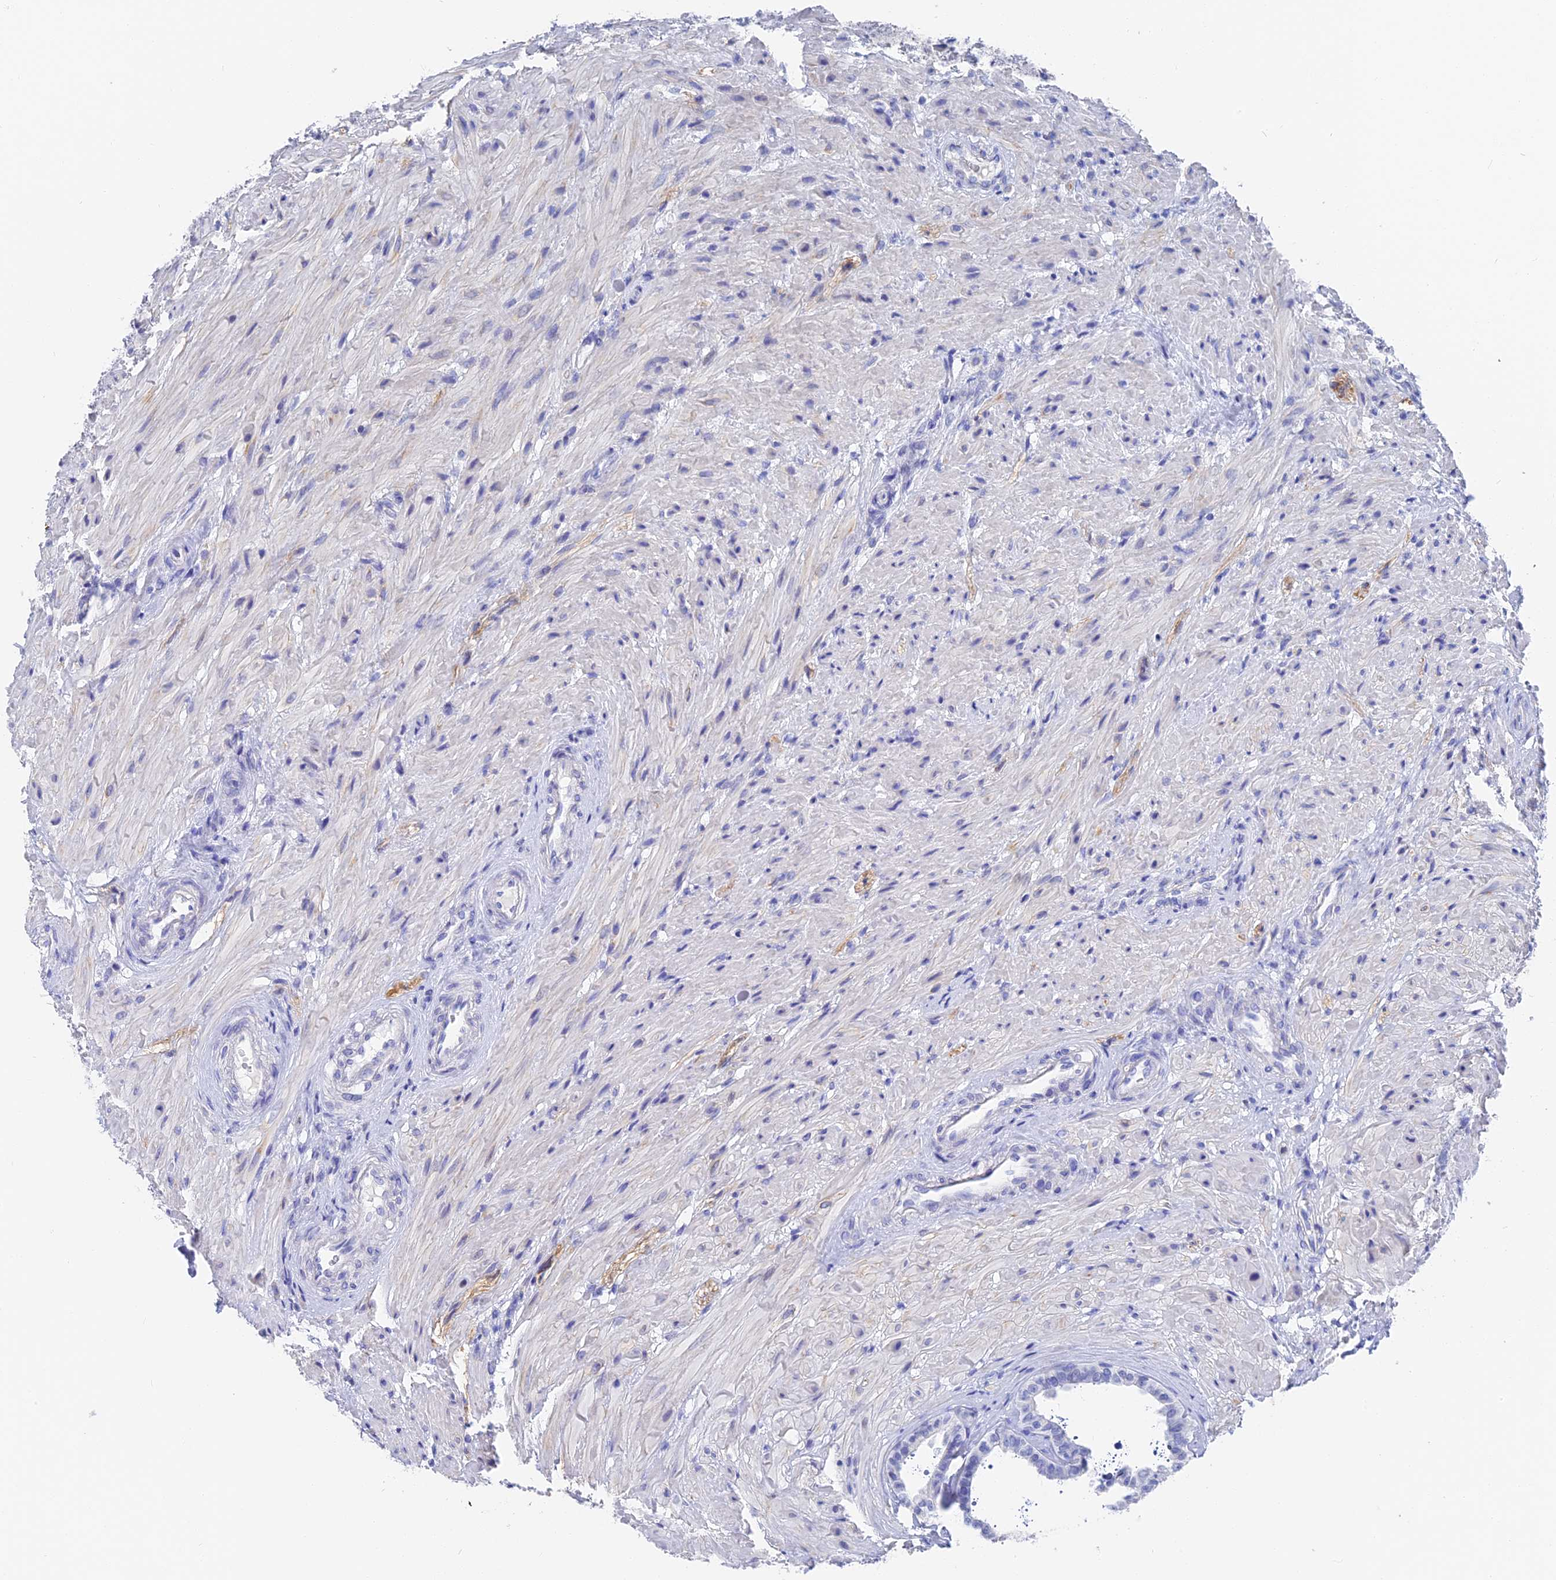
{"staining": {"intensity": "weak", "quantity": "<25%", "location": "nuclear"}, "tissue": "seminal vesicle", "cell_type": "Glandular cells", "image_type": "normal", "snomed": [{"axis": "morphology", "description": "Normal tissue, NOS"}, {"axis": "topography", "description": "Seminal veicle"}, {"axis": "topography", "description": "Peripheral nerve tissue"}], "caption": "A high-resolution micrograph shows immunohistochemistry (IHC) staining of normal seminal vesicle, which demonstrates no significant expression in glandular cells. The staining was performed using DAB (3,3'-diaminobenzidine) to visualize the protein expression in brown, while the nuclei were stained in blue with hematoxylin (Magnification: 20x).", "gene": "VPS33B", "patient": {"sex": "male", "age": 63}}